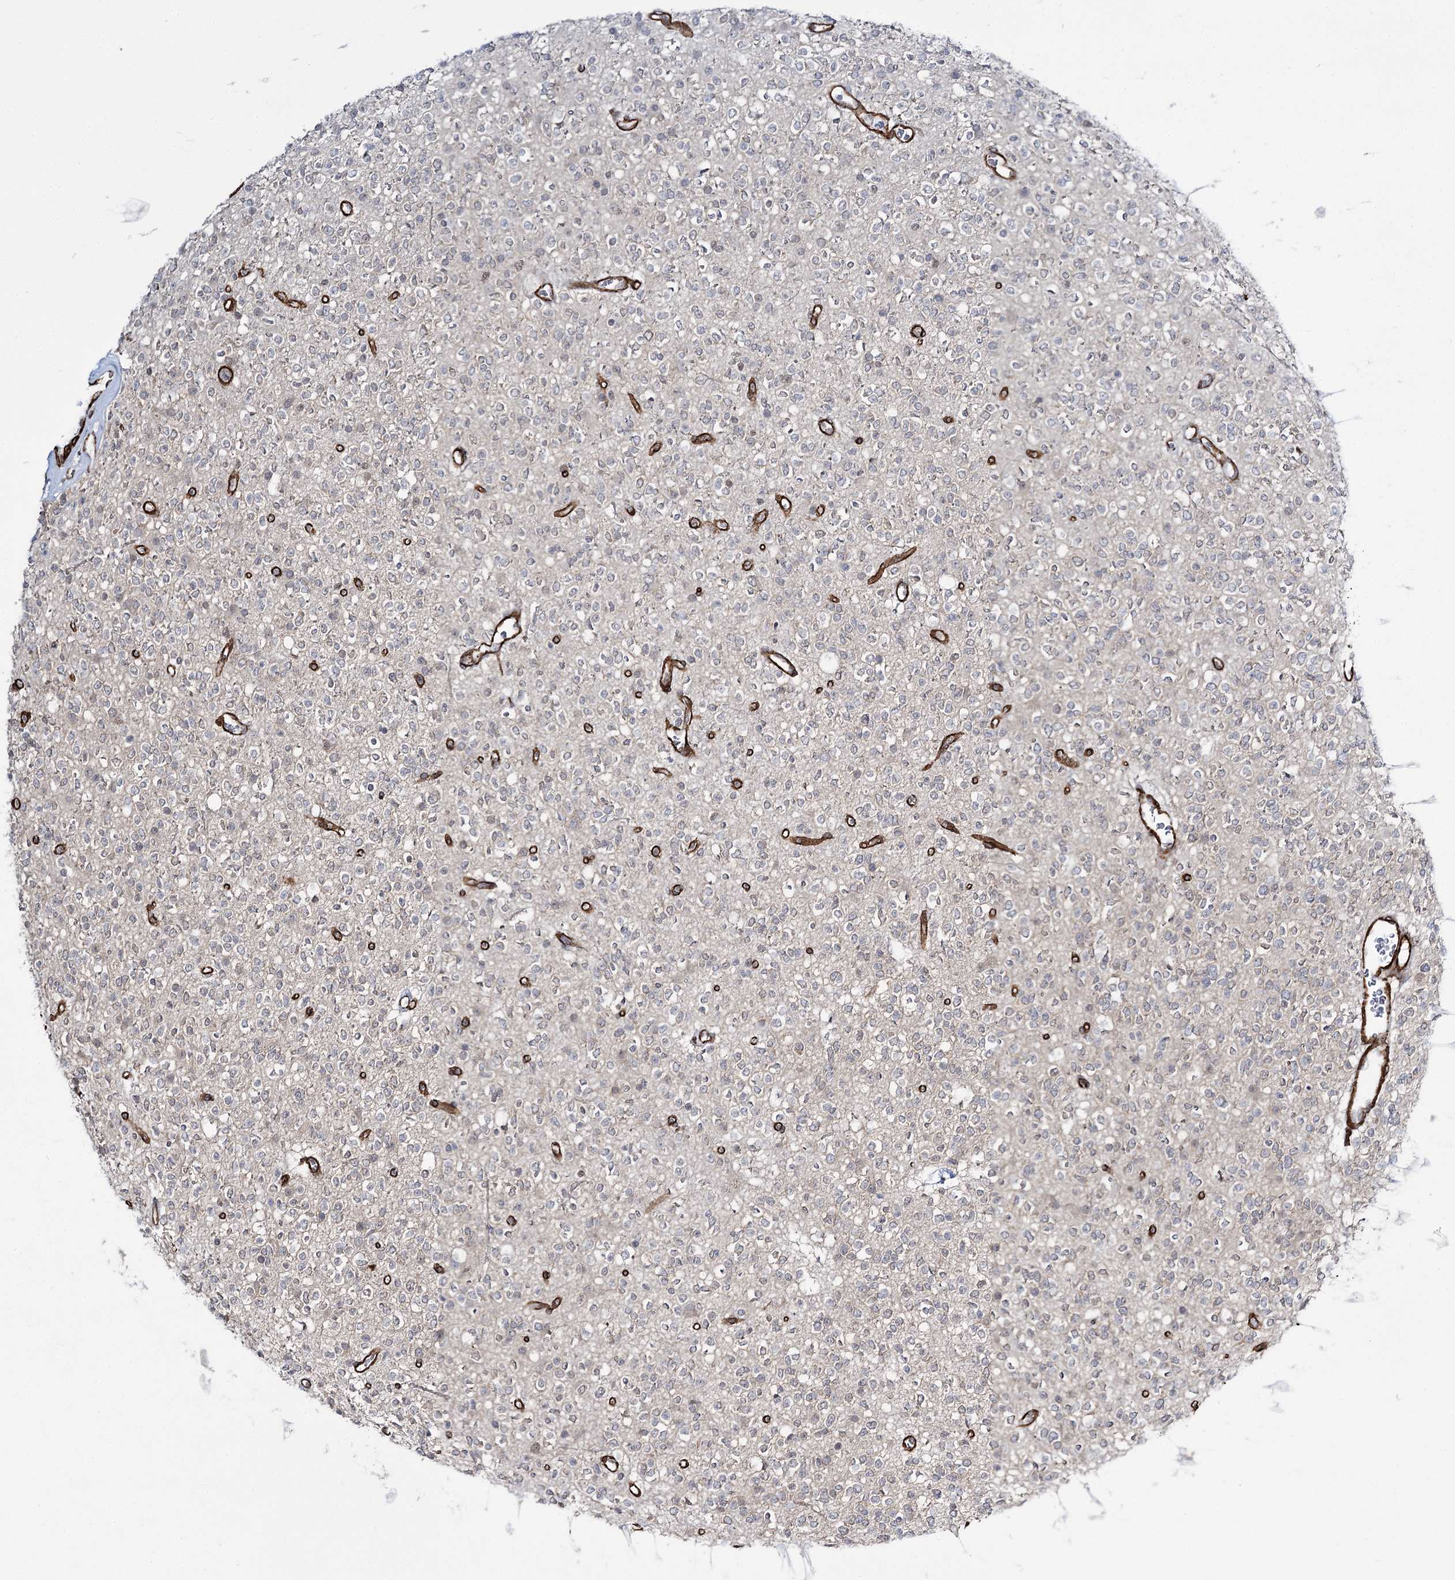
{"staining": {"intensity": "negative", "quantity": "none", "location": "none"}, "tissue": "glioma", "cell_type": "Tumor cells", "image_type": "cancer", "snomed": [{"axis": "morphology", "description": "Glioma, malignant, High grade"}, {"axis": "topography", "description": "Brain"}], "caption": "Tumor cells are negative for protein expression in human glioma.", "gene": "CWF19L1", "patient": {"sex": "male", "age": 34}}